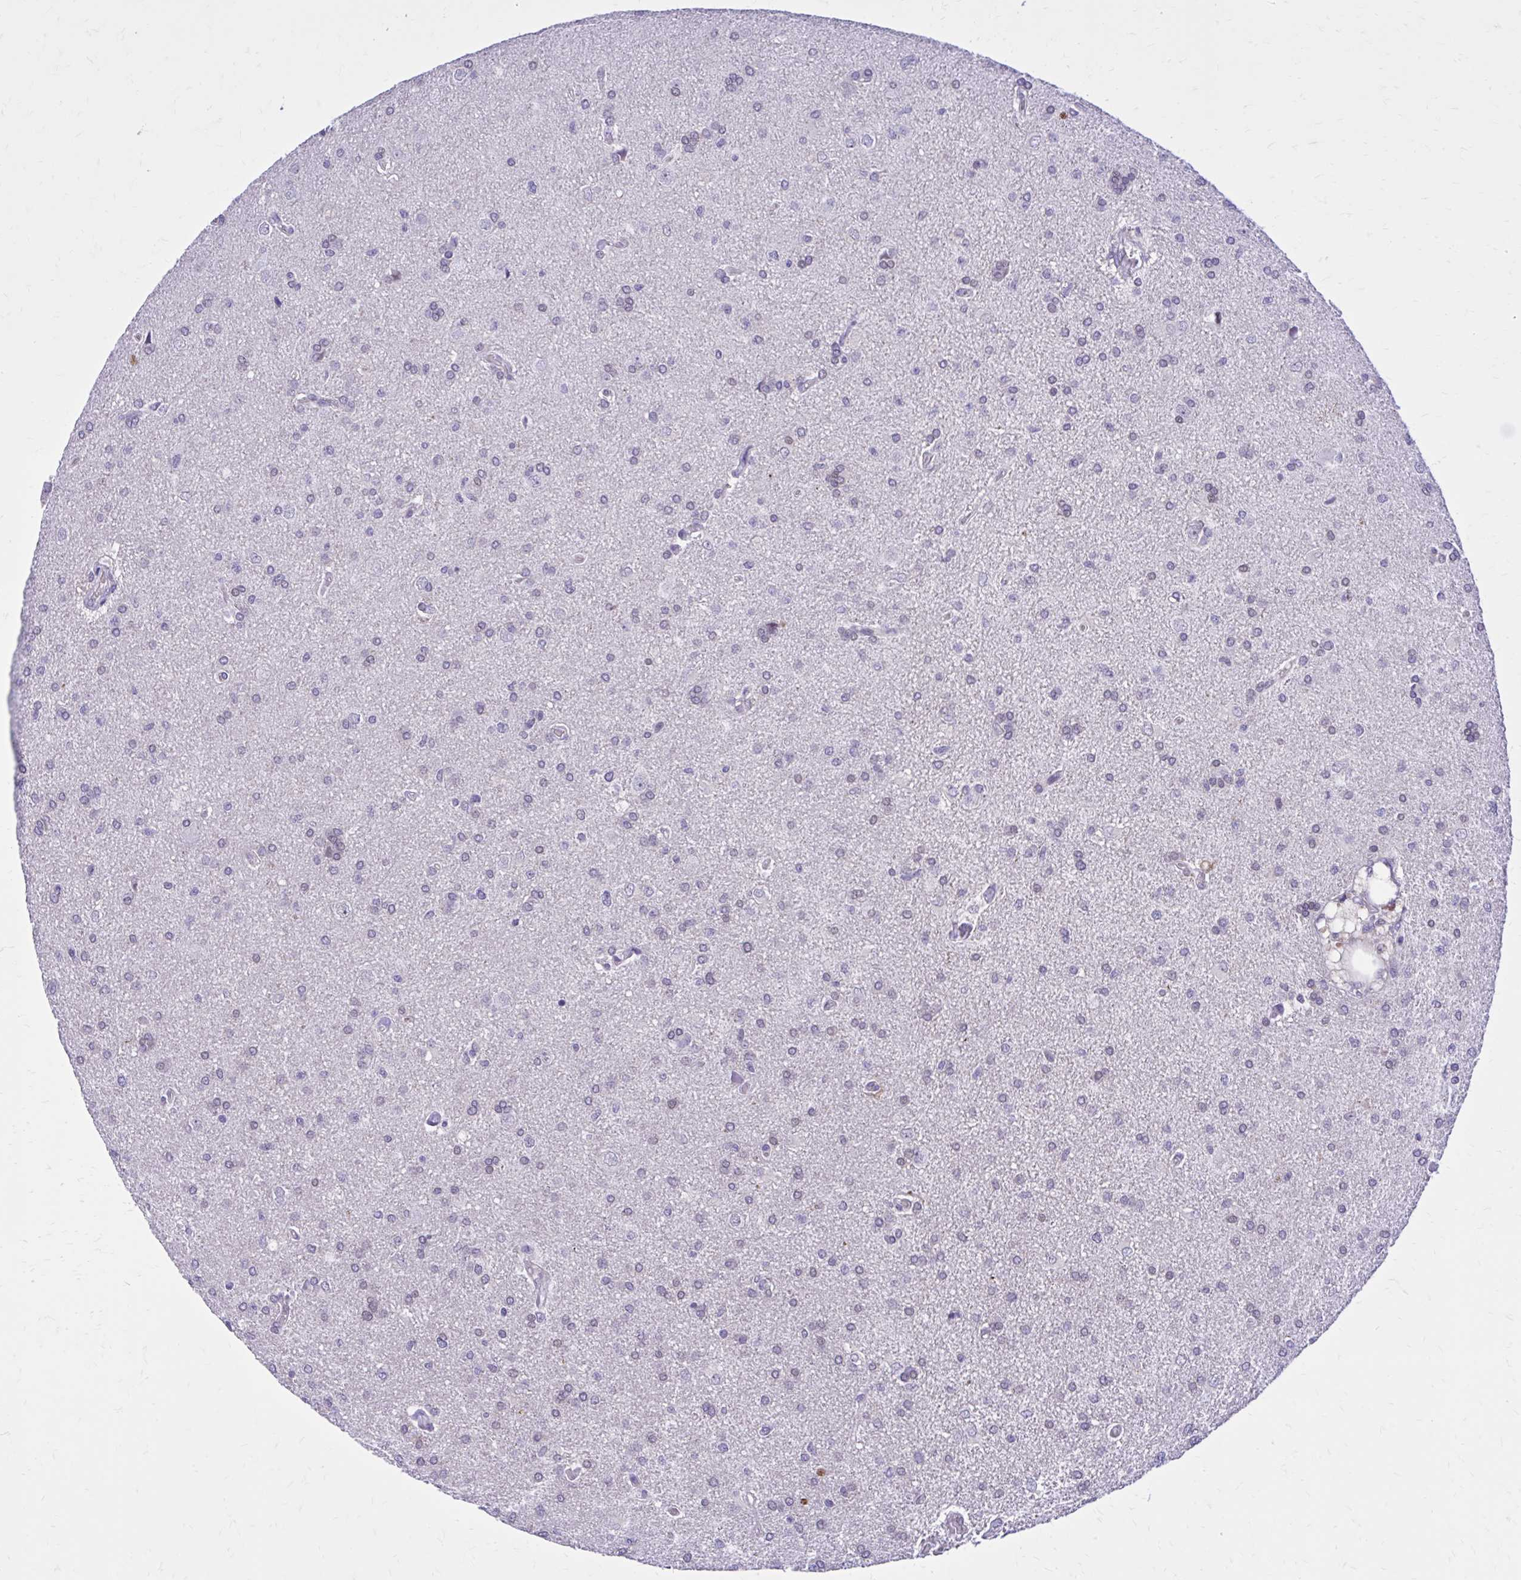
{"staining": {"intensity": "negative", "quantity": "none", "location": "none"}, "tissue": "glioma", "cell_type": "Tumor cells", "image_type": "cancer", "snomed": [{"axis": "morphology", "description": "Glioma, malignant, High grade"}, {"axis": "topography", "description": "Brain"}], "caption": "IHC of human high-grade glioma (malignant) shows no positivity in tumor cells. (Brightfield microscopy of DAB immunohistochemistry at high magnification).", "gene": "ZBTB25", "patient": {"sex": "male", "age": 68}}